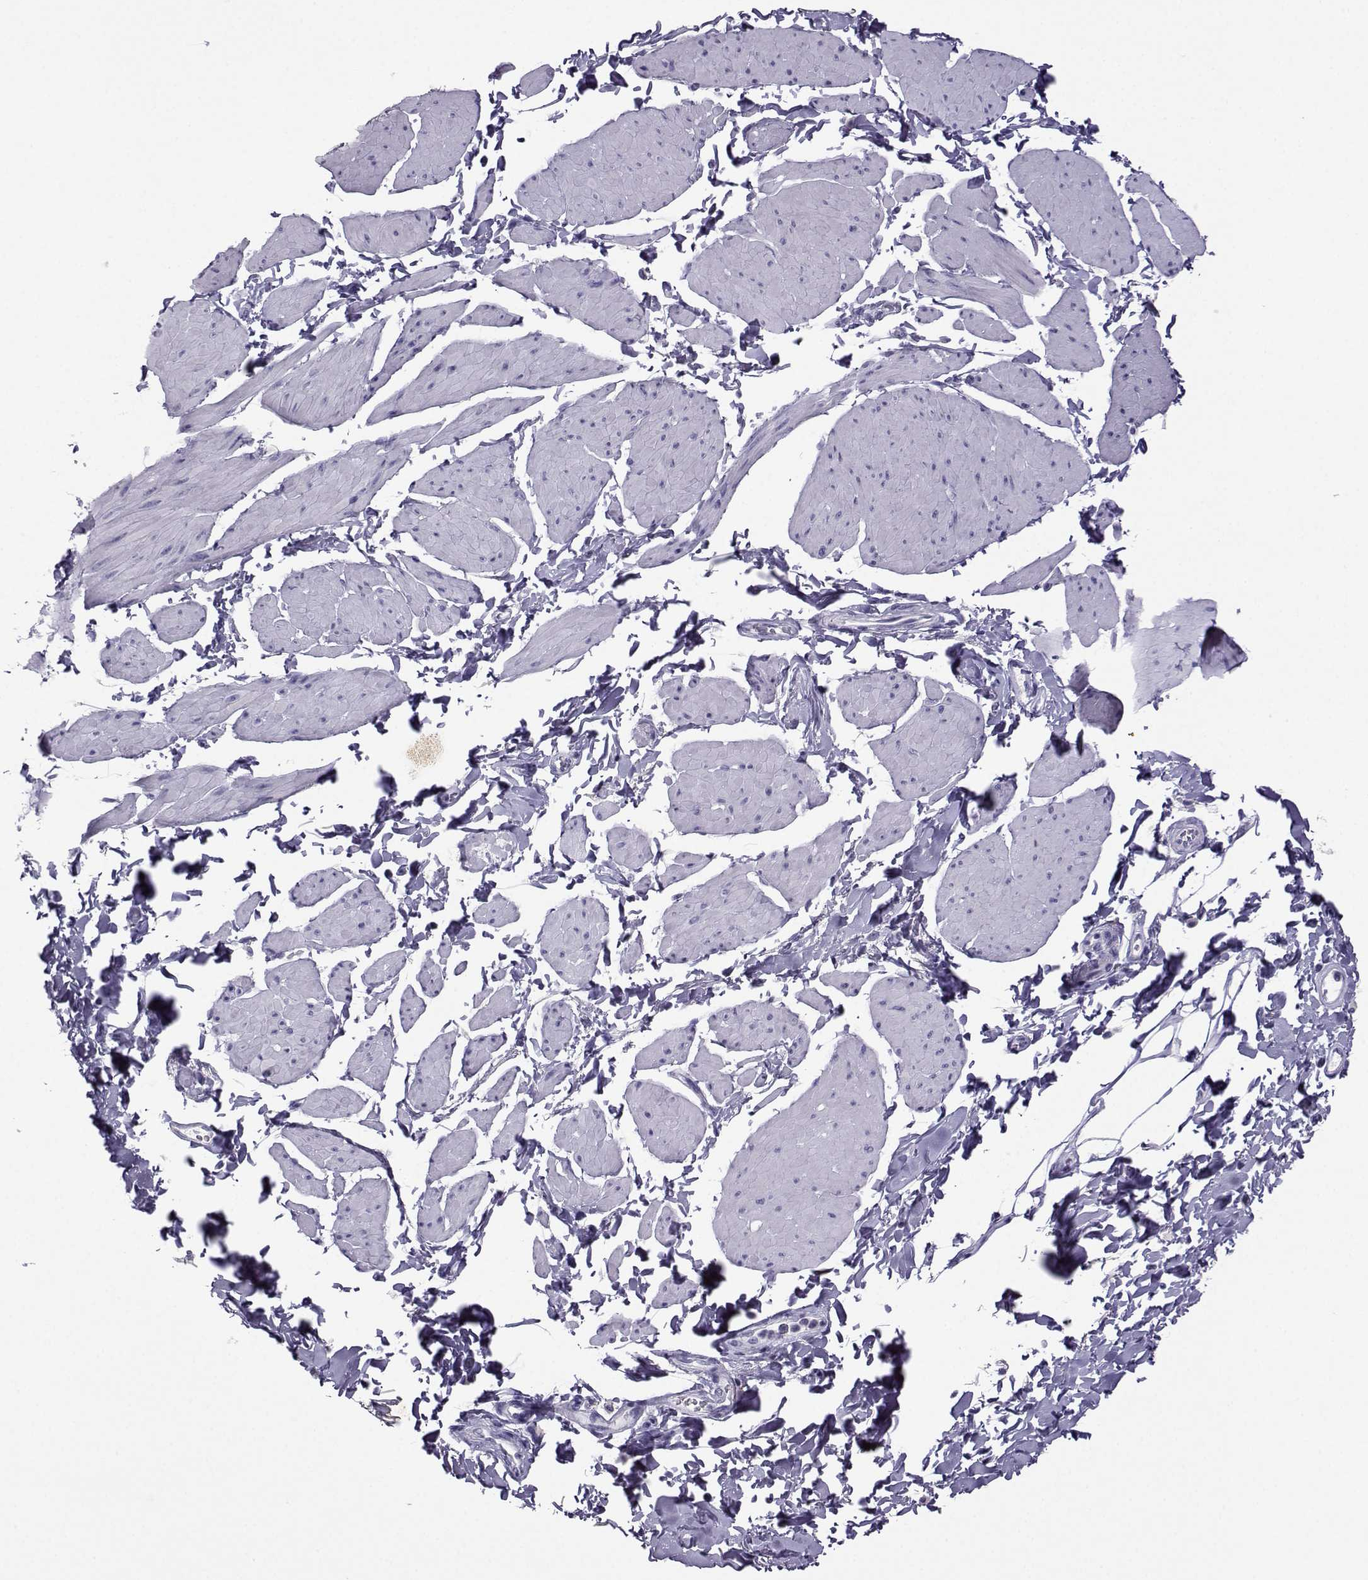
{"staining": {"intensity": "negative", "quantity": "none", "location": "none"}, "tissue": "smooth muscle", "cell_type": "Smooth muscle cells", "image_type": "normal", "snomed": [{"axis": "morphology", "description": "Normal tissue, NOS"}, {"axis": "topography", "description": "Adipose tissue"}, {"axis": "topography", "description": "Smooth muscle"}, {"axis": "topography", "description": "Peripheral nerve tissue"}], "caption": "A histopathology image of smooth muscle stained for a protein reveals no brown staining in smooth muscle cells.", "gene": "ARMC2", "patient": {"sex": "male", "age": 83}}